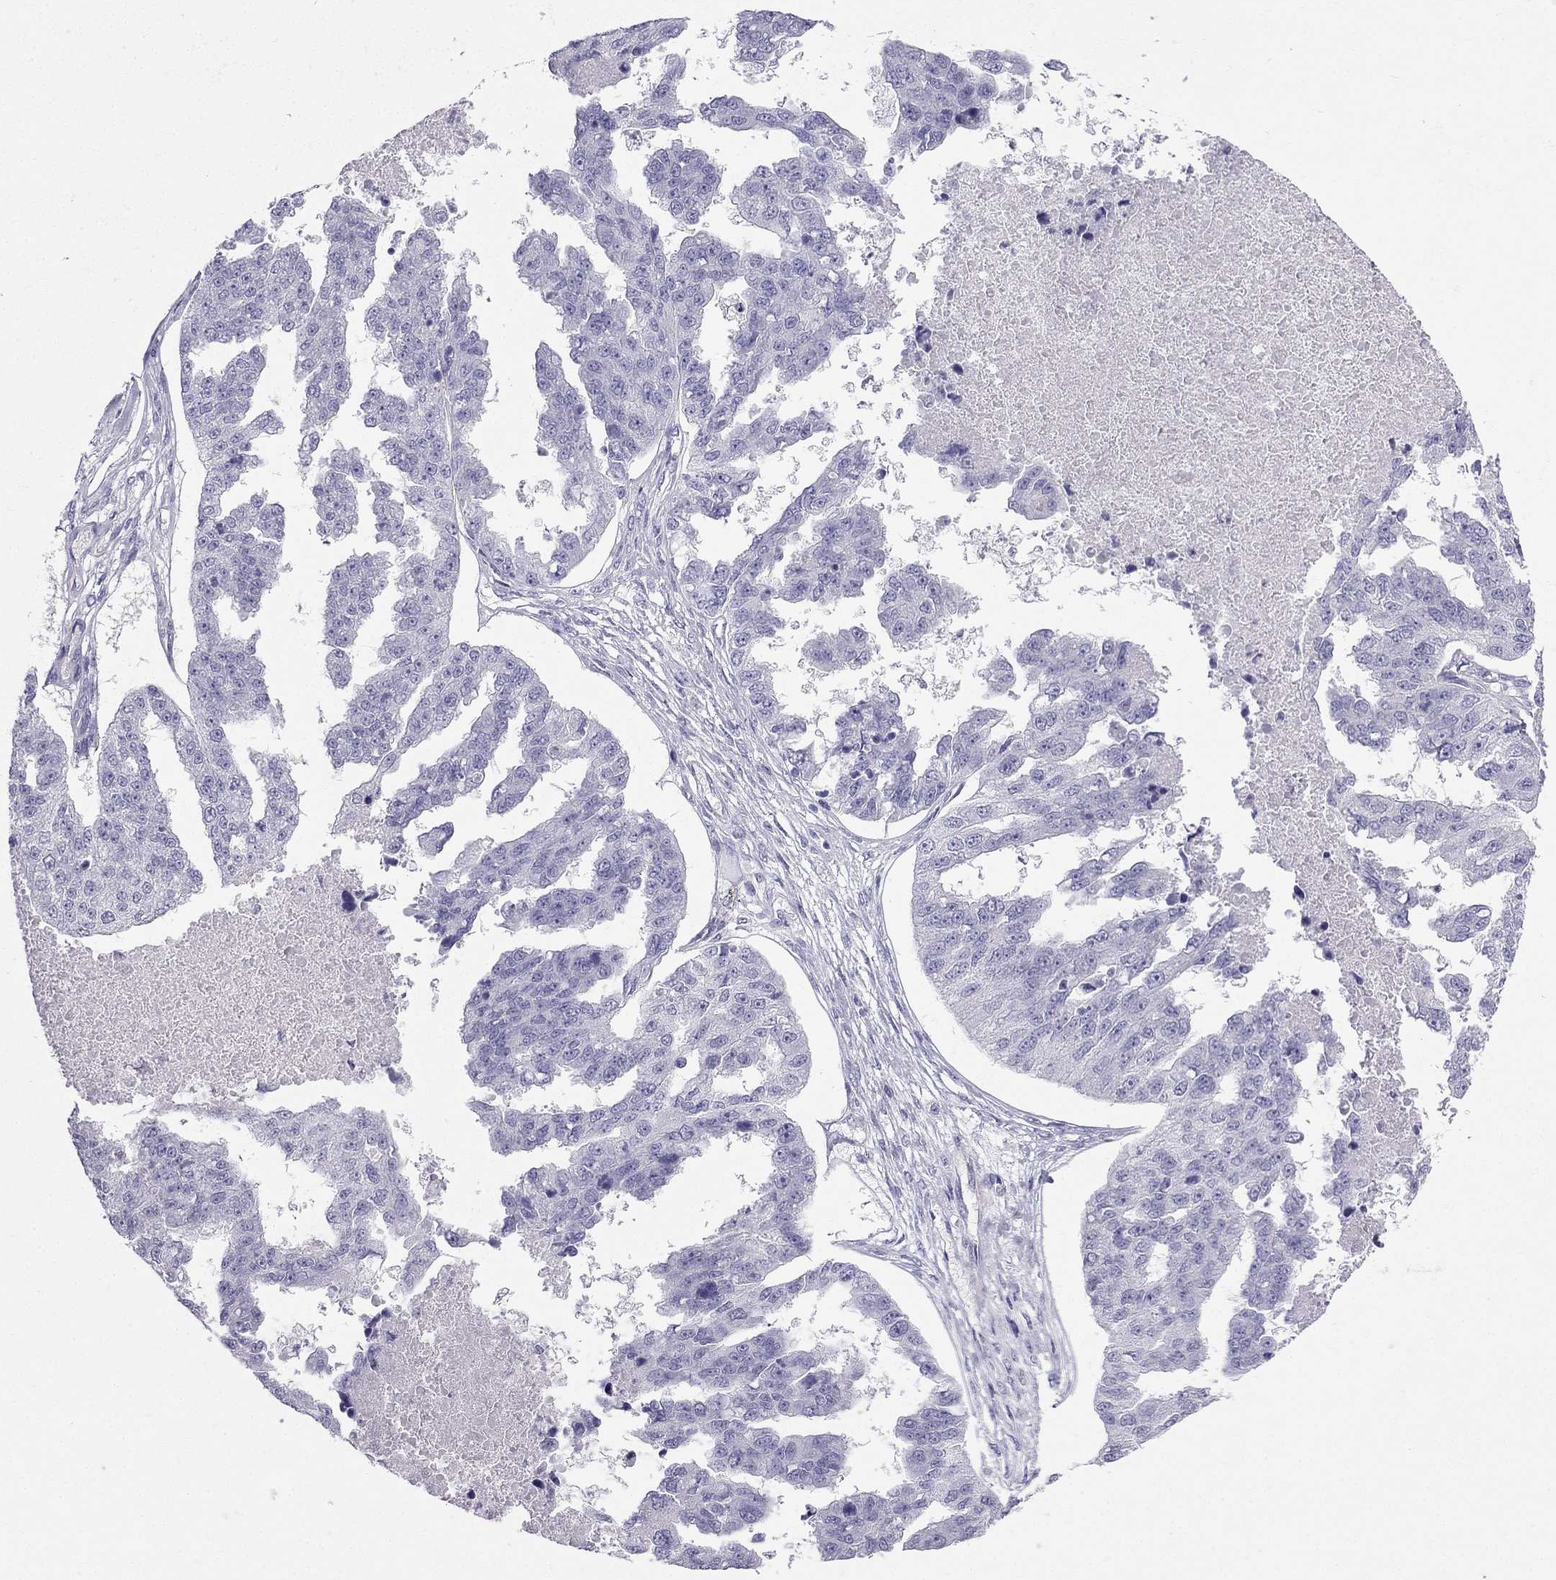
{"staining": {"intensity": "negative", "quantity": "none", "location": "none"}, "tissue": "ovarian cancer", "cell_type": "Tumor cells", "image_type": "cancer", "snomed": [{"axis": "morphology", "description": "Cystadenocarcinoma, serous, NOS"}, {"axis": "topography", "description": "Ovary"}], "caption": "Human ovarian cancer (serous cystadenocarcinoma) stained for a protein using IHC shows no expression in tumor cells.", "gene": "GJA8", "patient": {"sex": "female", "age": 58}}